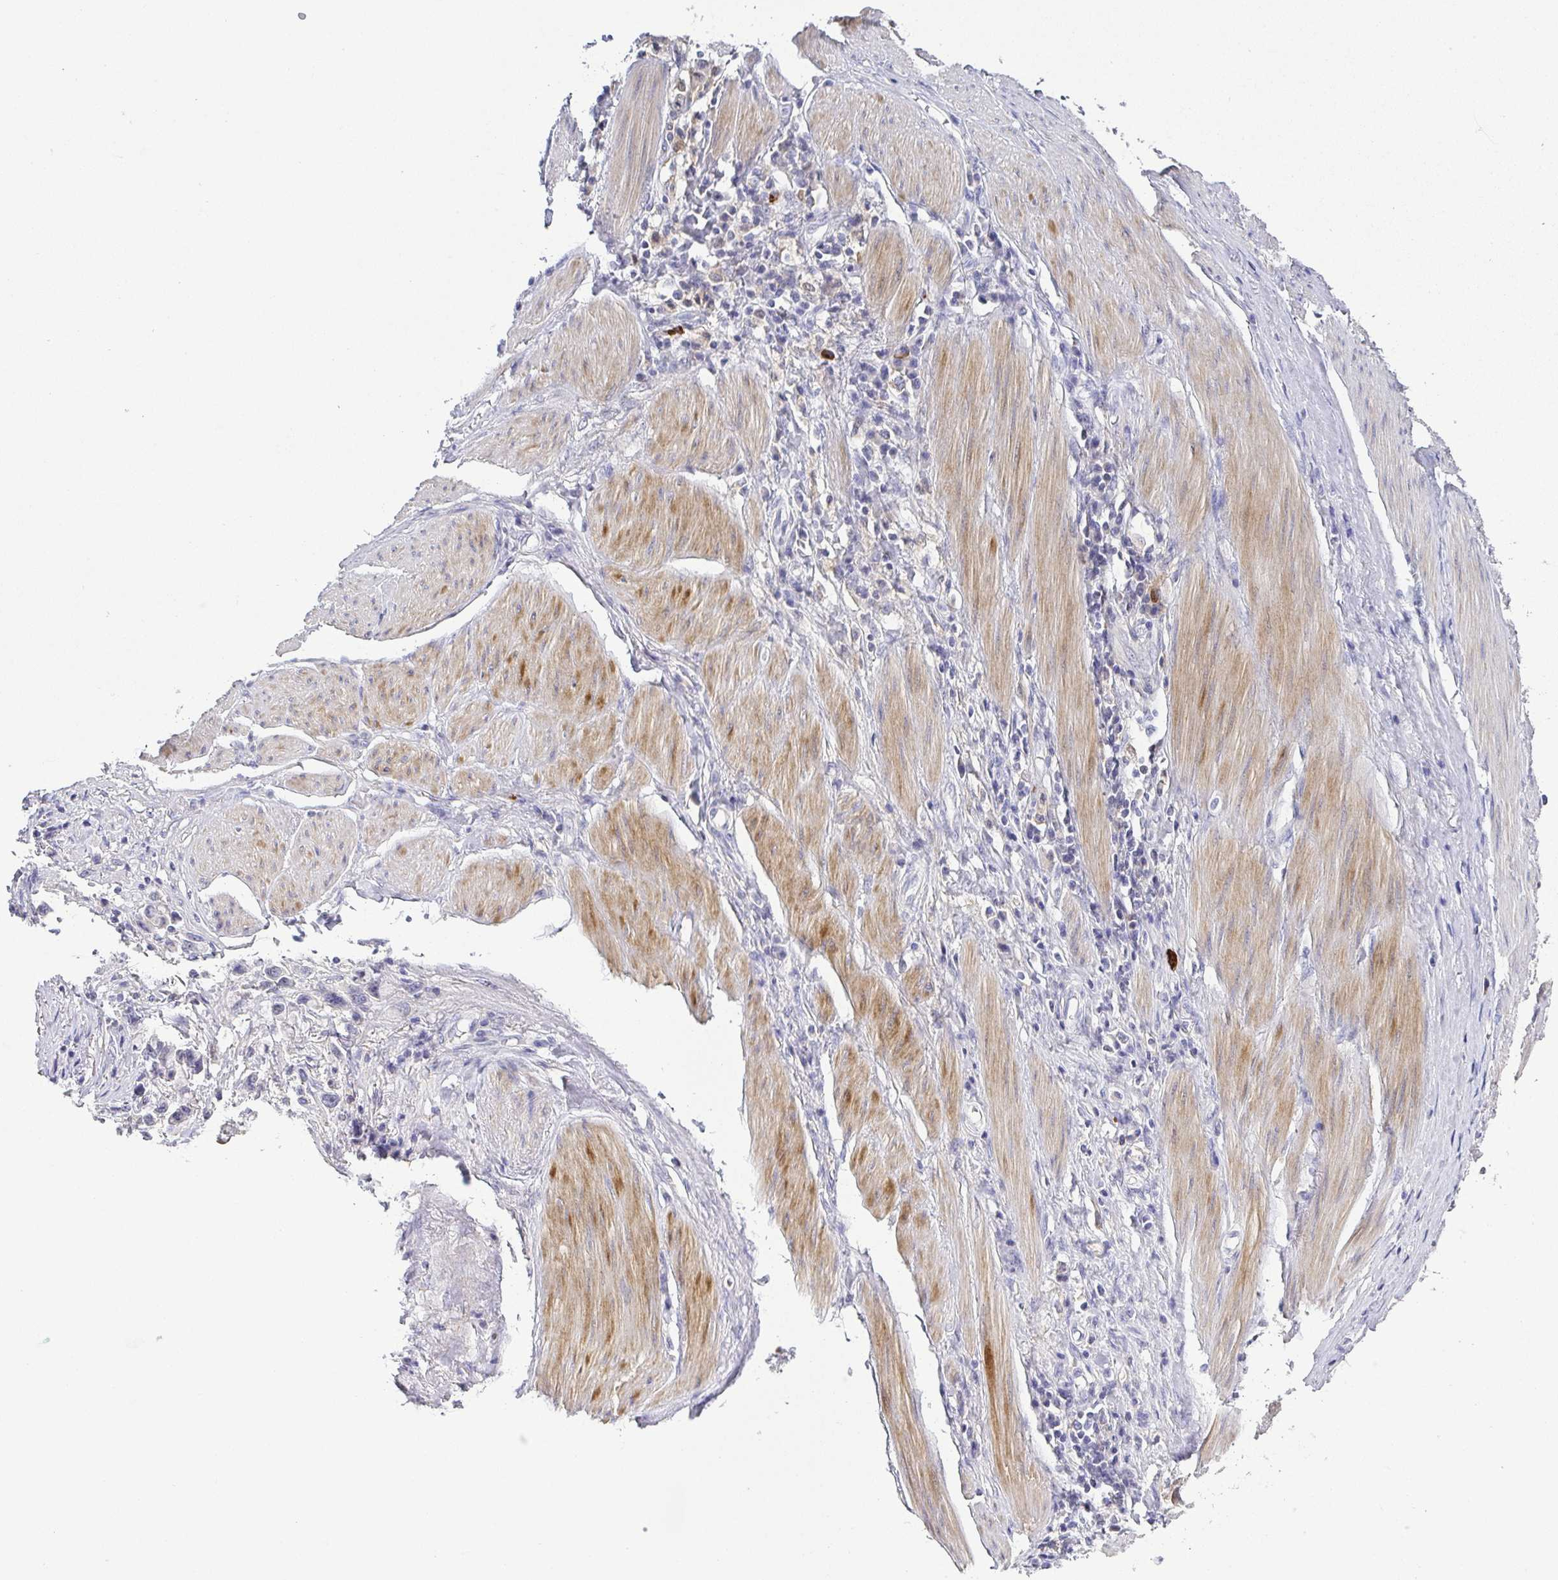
{"staining": {"intensity": "negative", "quantity": "none", "location": "none"}, "tissue": "stomach cancer", "cell_type": "Tumor cells", "image_type": "cancer", "snomed": [{"axis": "morphology", "description": "Adenocarcinoma, NOS"}, {"axis": "topography", "description": "Stomach"}], "caption": "Immunohistochemical staining of human stomach cancer (adenocarcinoma) demonstrates no significant positivity in tumor cells. (DAB immunohistochemistry (IHC), high magnification).", "gene": "RNASE7", "patient": {"sex": "female", "age": 81}}